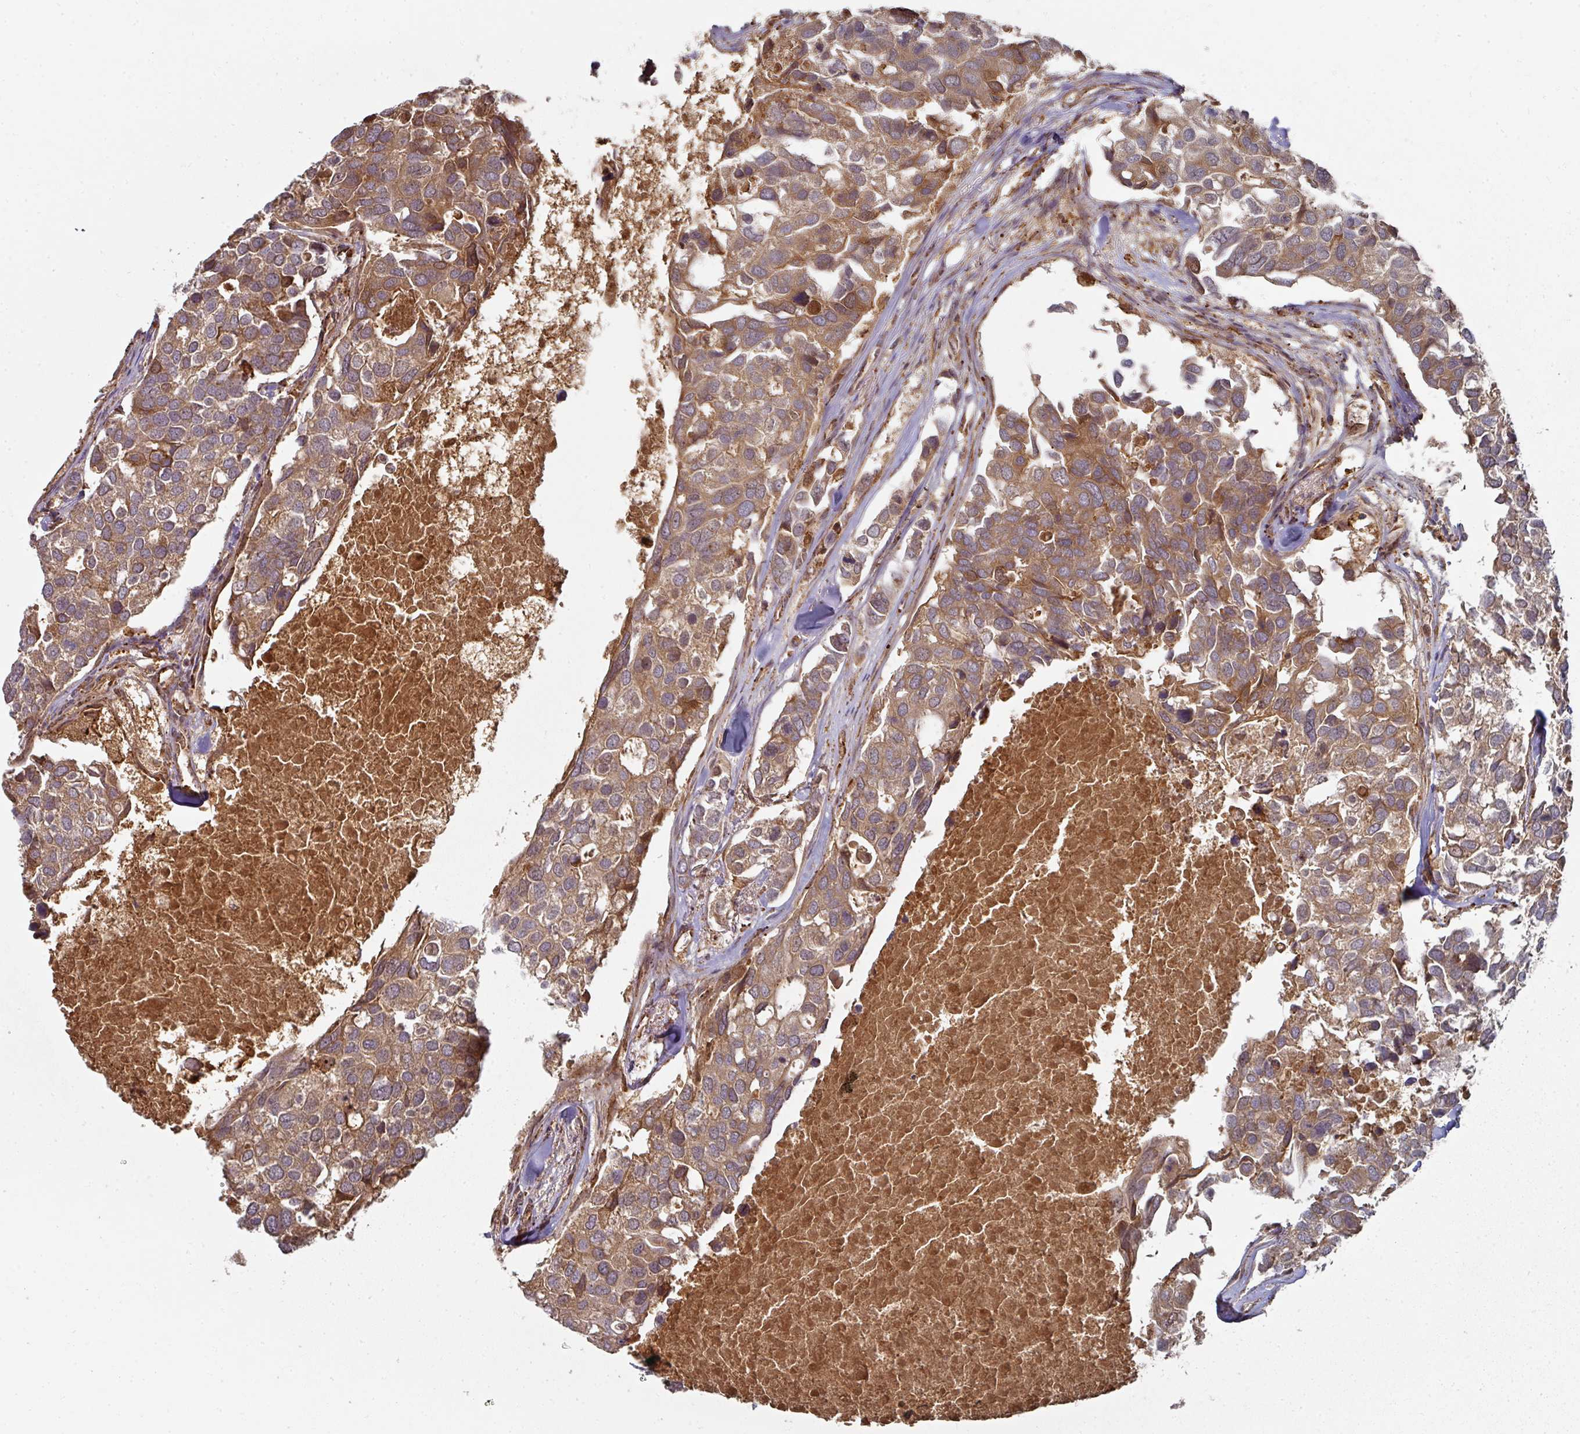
{"staining": {"intensity": "moderate", "quantity": ">75%", "location": "cytoplasmic/membranous"}, "tissue": "breast cancer", "cell_type": "Tumor cells", "image_type": "cancer", "snomed": [{"axis": "morphology", "description": "Duct carcinoma"}, {"axis": "topography", "description": "Breast"}], "caption": "Protein staining of breast cancer tissue shows moderate cytoplasmic/membranous staining in approximately >75% of tumor cells.", "gene": "CEP95", "patient": {"sex": "female", "age": 83}}